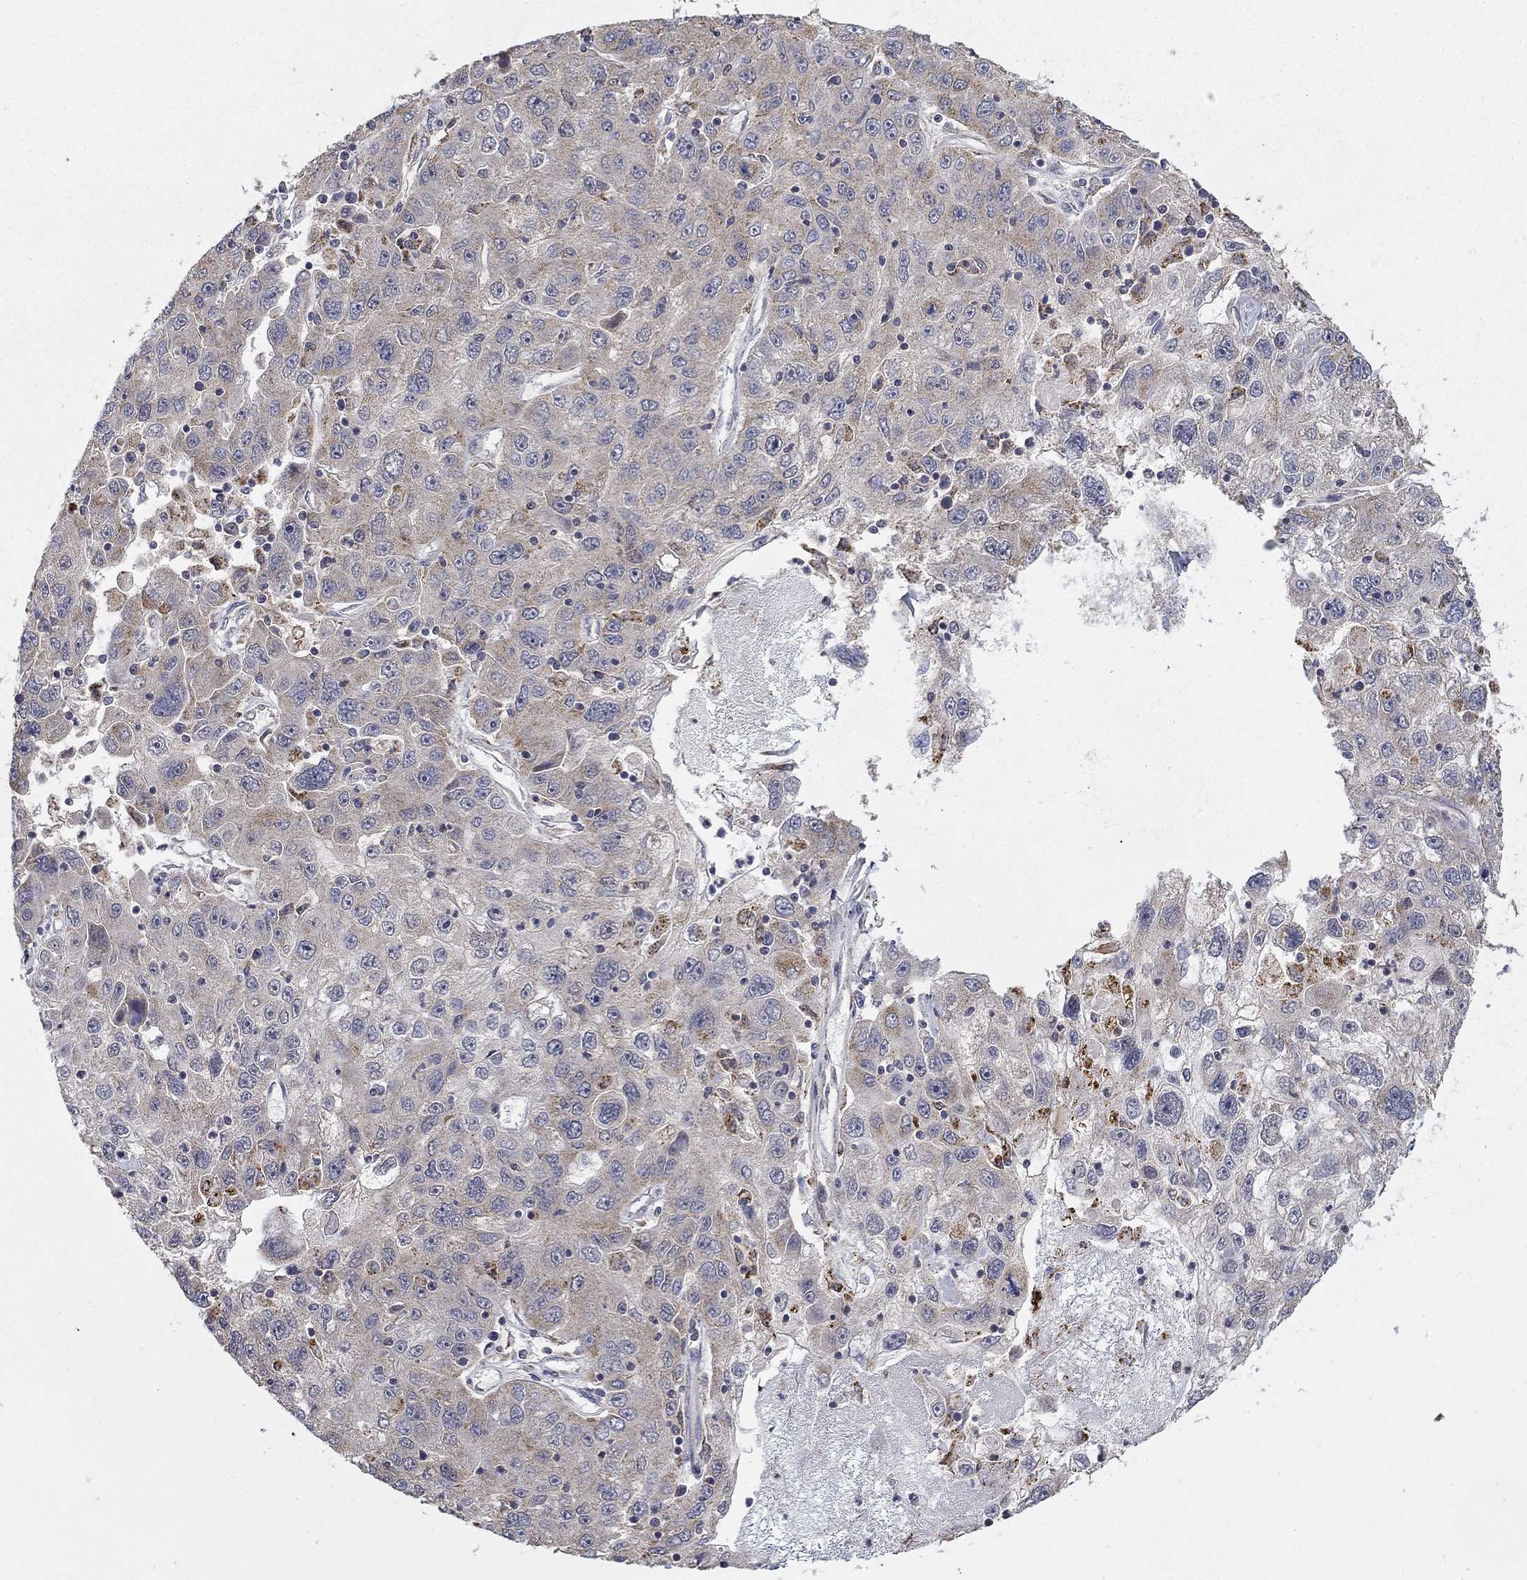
{"staining": {"intensity": "weak", "quantity": "25%-75%", "location": "cytoplasmic/membranous"}, "tissue": "stomach cancer", "cell_type": "Tumor cells", "image_type": "cancer", "snomed": [{"axis": "morphology", "description": "Adenocarcinoma, NOS"}, {"axis": "topography", "description": "Stomach"}], "caption": "This is a histology image of IHC staining of stomach cancer (adenocarcinoma), which shows weak staining in the cytoplasmic/membranous of tumor cells.", "gene": "LPCAT4", "patient": {"sex": "male", "age": 56}}